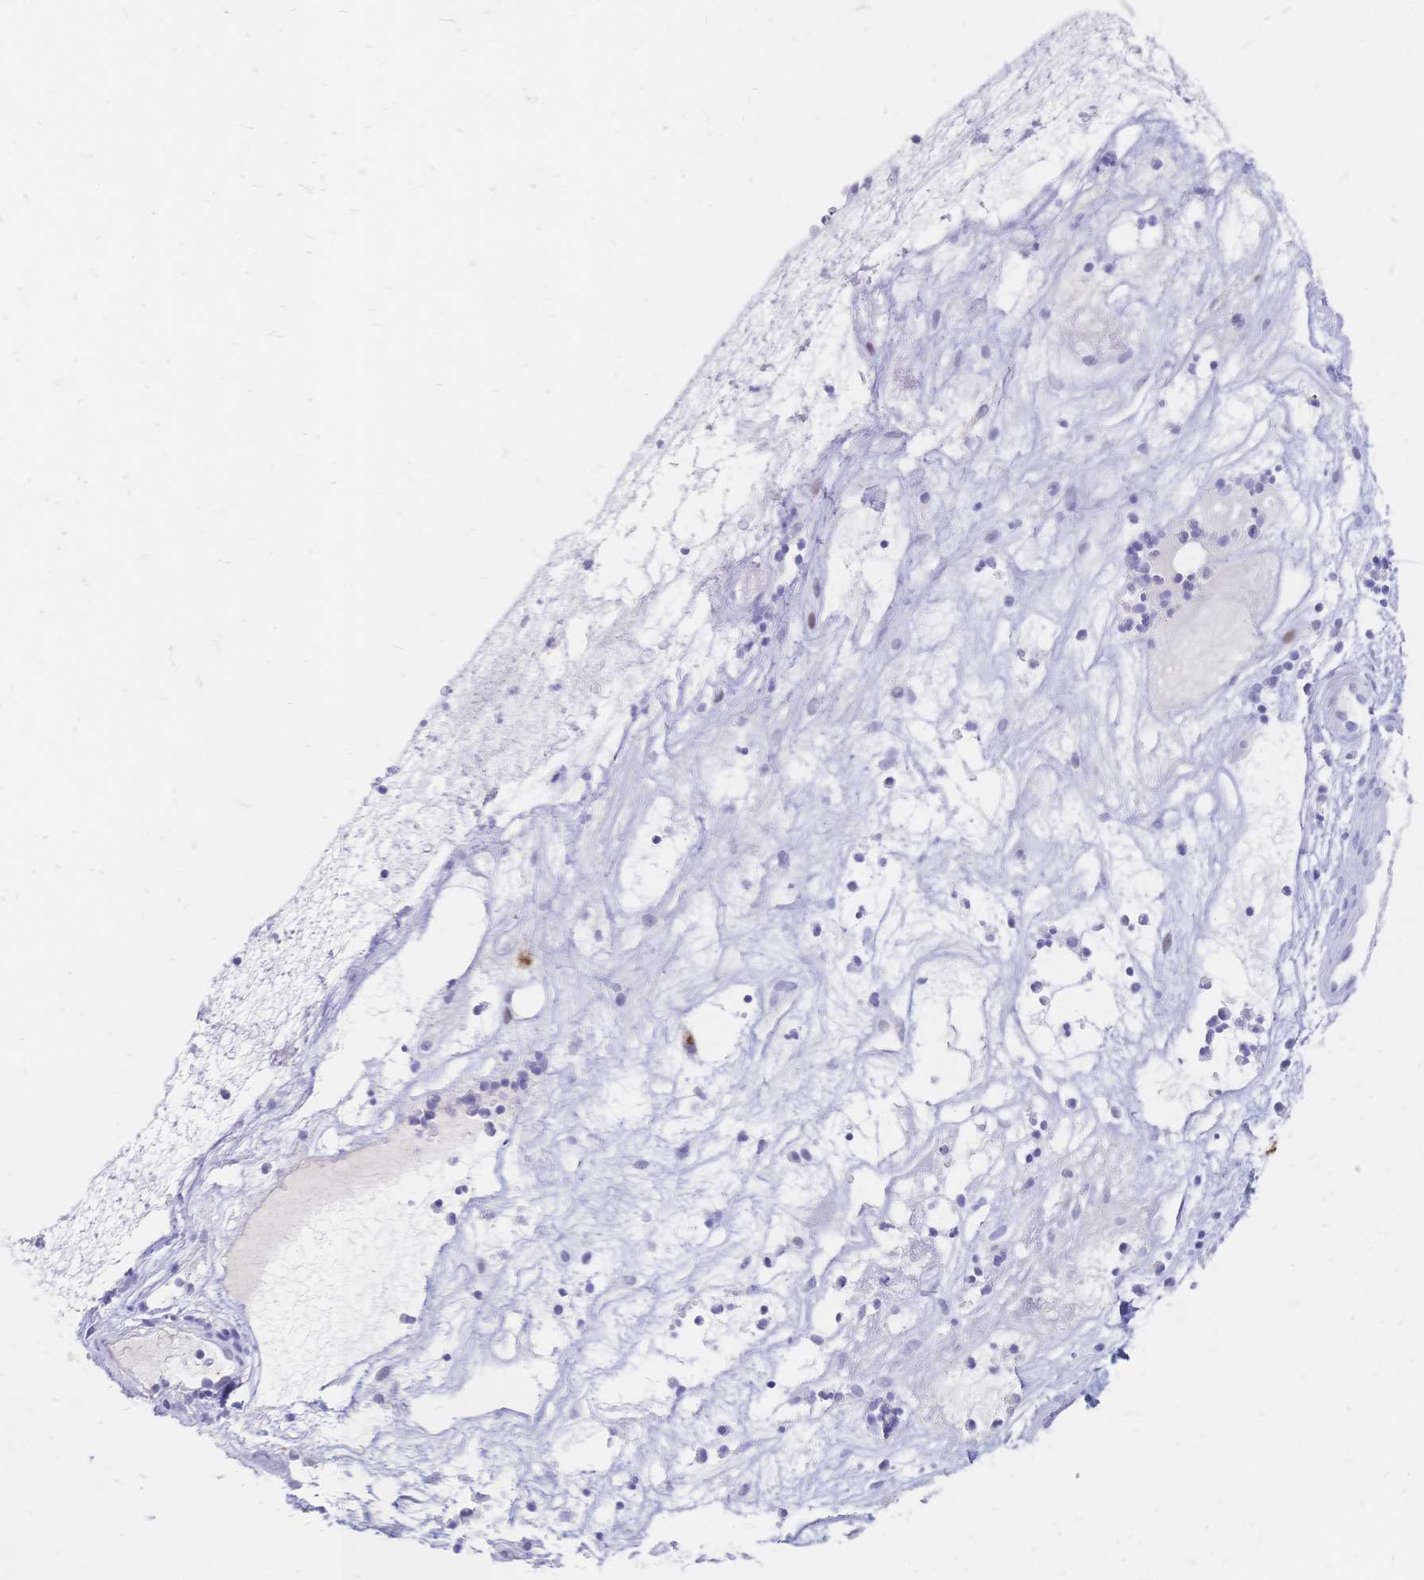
{"staining": {"intensity": "negative", "quantity": "none", "location": "none"}, "tissue": "nasopharynx", "cell_type": "Respiratory epithelial cells", "image_type": "normal", "snomed": [{"axis": "morphology", "description": "Normal tissue, NOS"}, {"axis": "topography", "description": "Nasopharynx"}], "caption": "High power microscopy image of an IHC micrograph of unremarkable nasopharynx, revealing no significant expression in respiratory epithelial cells.", "gene": "PSORS1C2", "patient": {"sex": "male", "age": 56}}